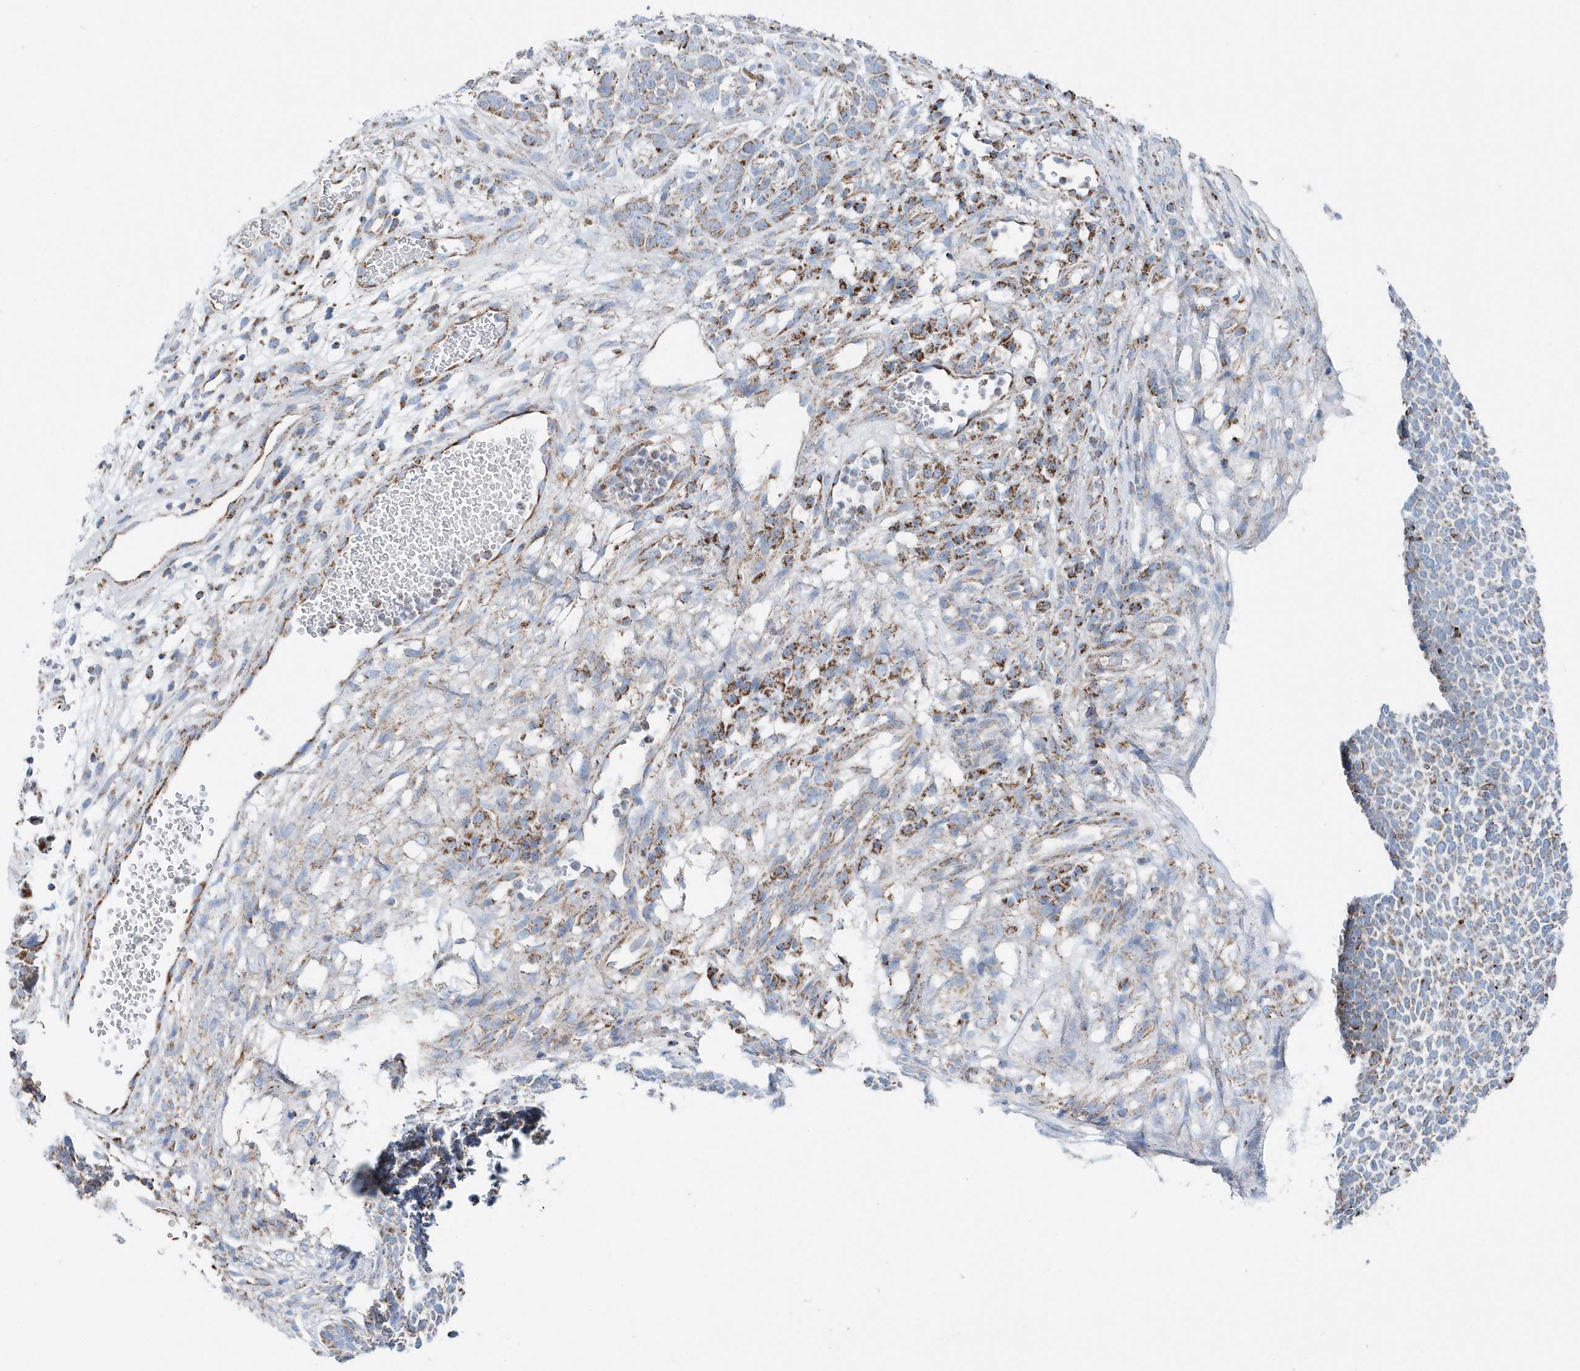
{"staining": {"intensity": "moderate", "quantity": ">75%", "location": "cytoplasmic/membranous"}, "tissue": "skin cancer", "cell_type": "Tumor cells", "image_type": "cancer", "snomed": [{"axis": "morphology", "description": "Basal cell carcinoma"}, {"axis": "topography", "description": "Skin"}], "caption": "DAB immunohistochemical staining of skin cancer (basal cell carcinoma) reveals moderate cytoplasmic/membranous protein expression in about >75% of tumor cells.", "gene": "TMCO6", "patient": {"sex": "female", "age": 84}}